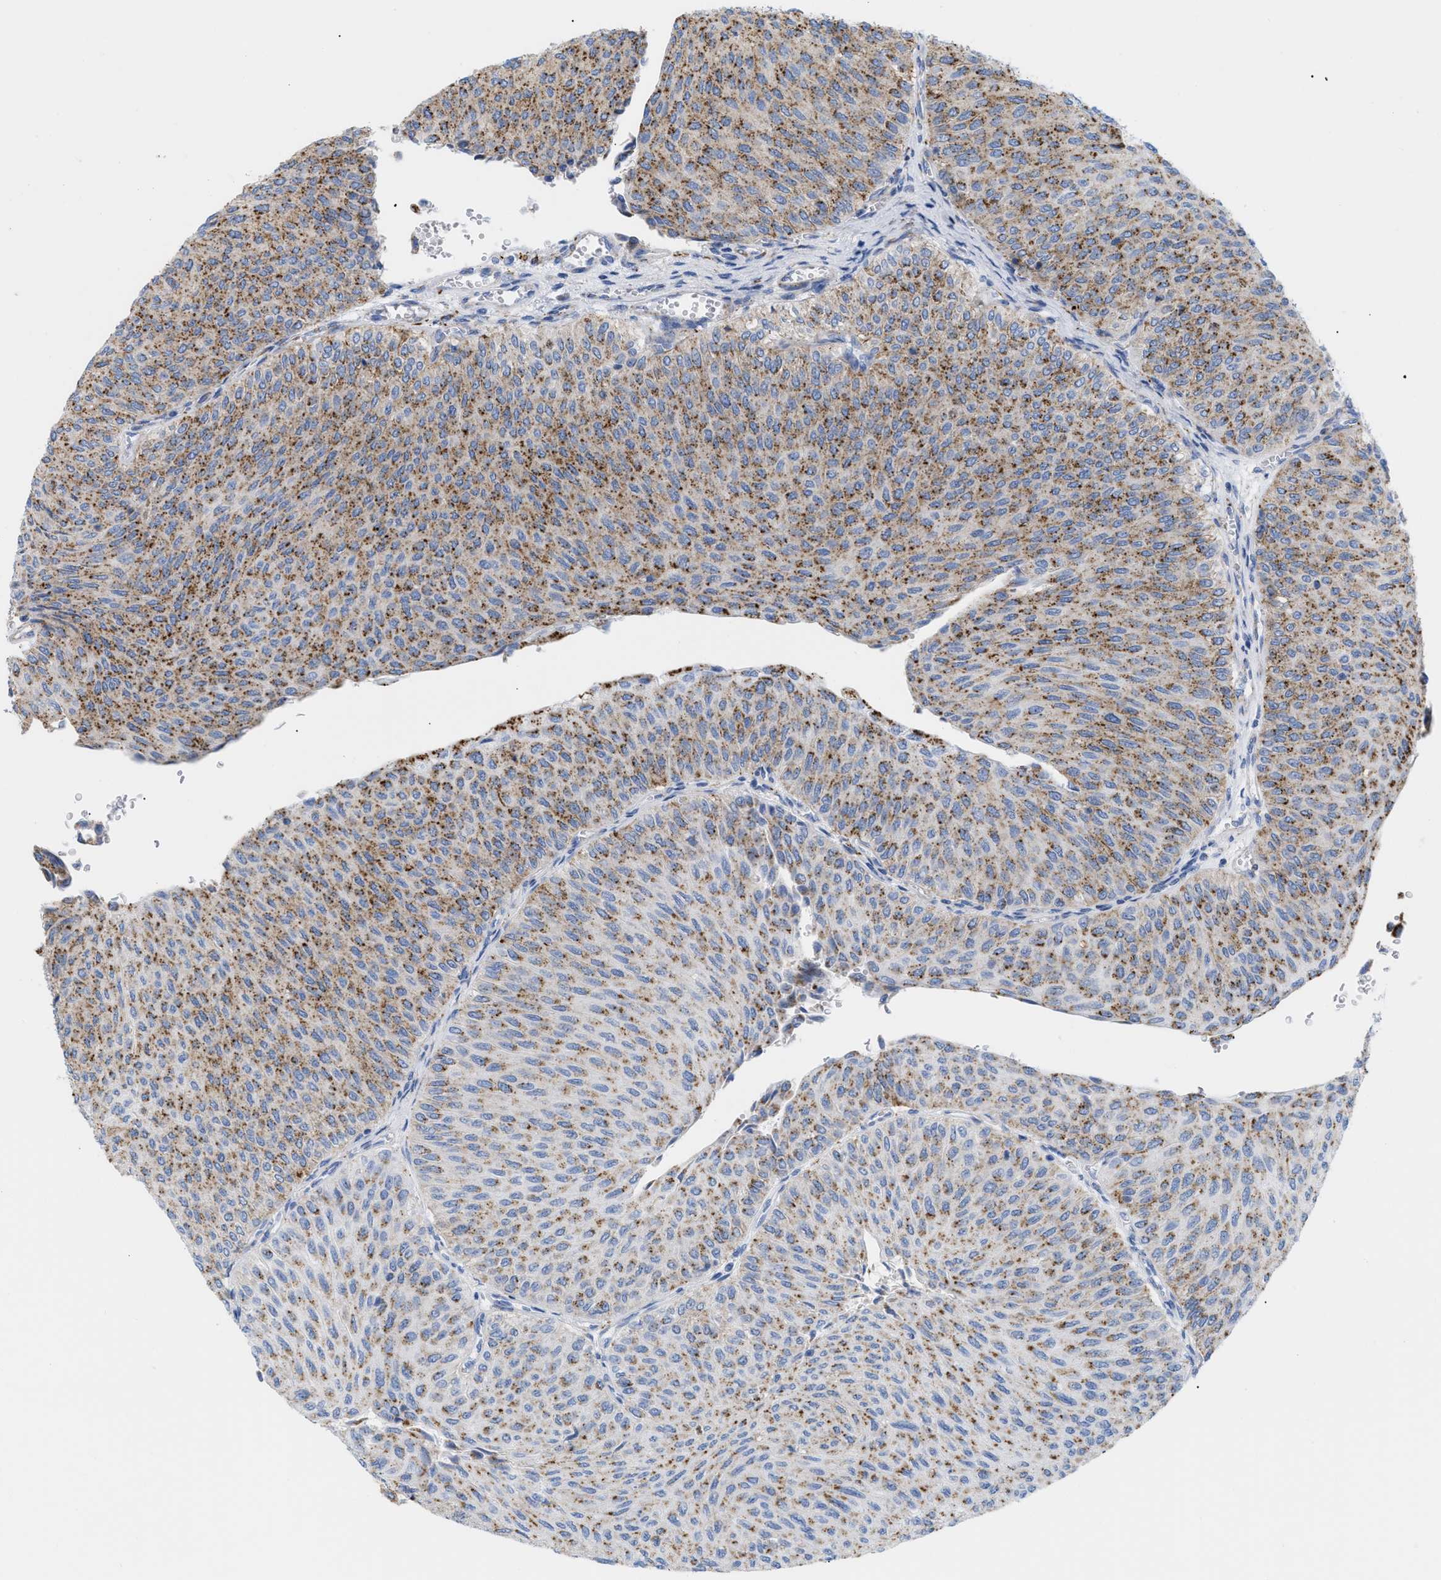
{"staining": {"intensity": "moderate", "quantity": ">75%", "location": "cytoplasmic/membranous"}, "tissue": "urothelial cancer", "cell_type": "Tumor cells", "image_type": "cancer", "snomed": [{"axis": "morphology", "description": "Urothelial carcinoma, Low grade"}, {"axis": "topography", "description": "Urinary bladder"}], "caption": "Low-grade urothelial carcinoma stained with immunohistochemistry exhibits moderate cytoplasmic/membranous staining in about >75% of tumor cells.", "gene": "DRAM2", "patient": {"sex": "male", "age": 78}}